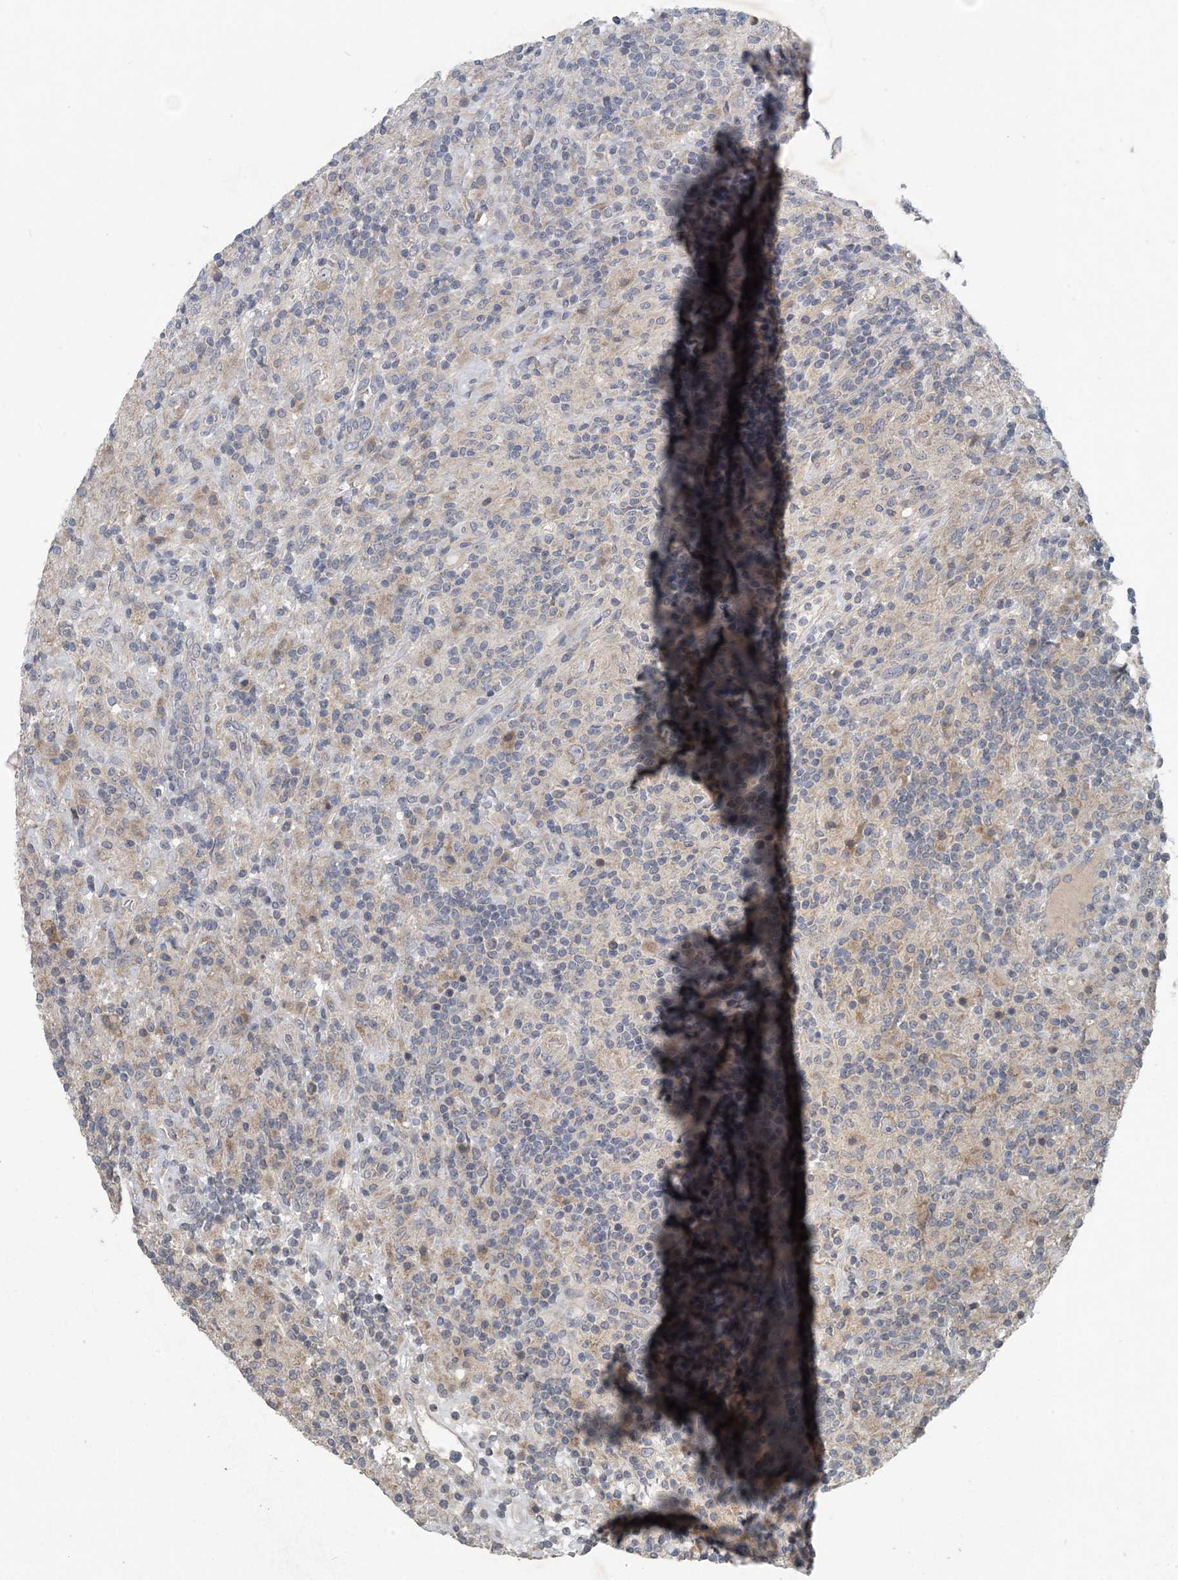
{"staining": {"intensity": "negative", "quantity": "none", "location": "none"}, "tissue": "lymphoma", "cell_type": "Tumor cells", "image_type": "cancer", "snomed": [{"axis": "morphology", "description": "Hodgkin's disease, NOS"}, {"axis": "topography", "description": "Lymph node"}], "caption": "There is no significant staining in tumor cells of Hodgkin's disease.", "gene": "MYO9B", "patient": {"sex": "male", "age": 70}}